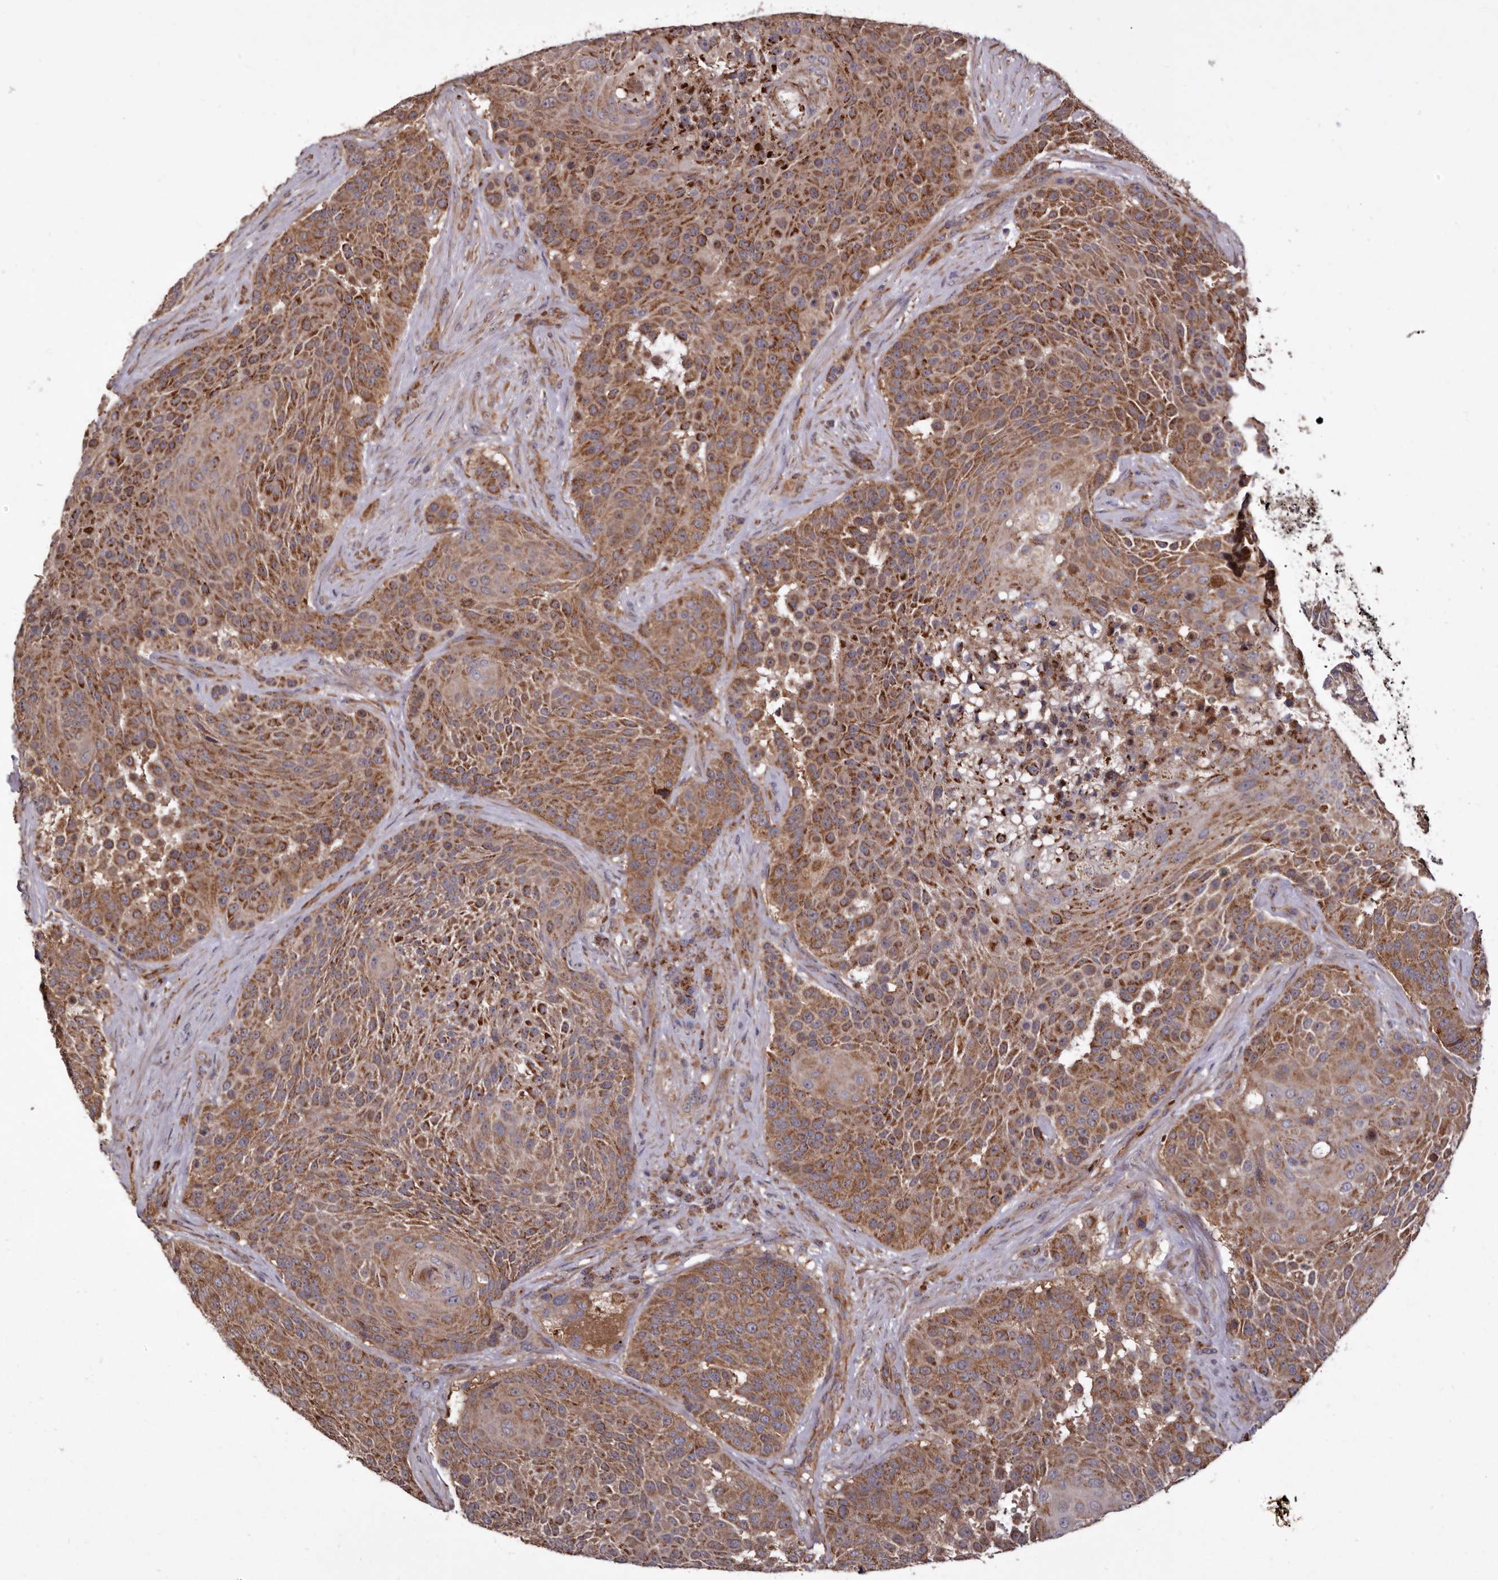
{"staining": {"intensity": "moderate", "quantity": ">75%", "location": "cytoplasmic/membranous"}, "tissue": "urothelial cancer", "cell_type": "Tumor cells", "image_type": "cancer", "snomed": [{"axis": "morphology", "description": "Urothelial carcinoma, High grade"}, {"axis": "topography", "description": "Urinary bladder"}], "caption": "Urothelial carcinoma (high-grade) stained with a brown dye demonstrates moderate cytoplasmic/membranous positive expression in approximately >75% of tumor cells.", "gene": "GOT1L1", "patient": {"sex": "female", "age": 63}}